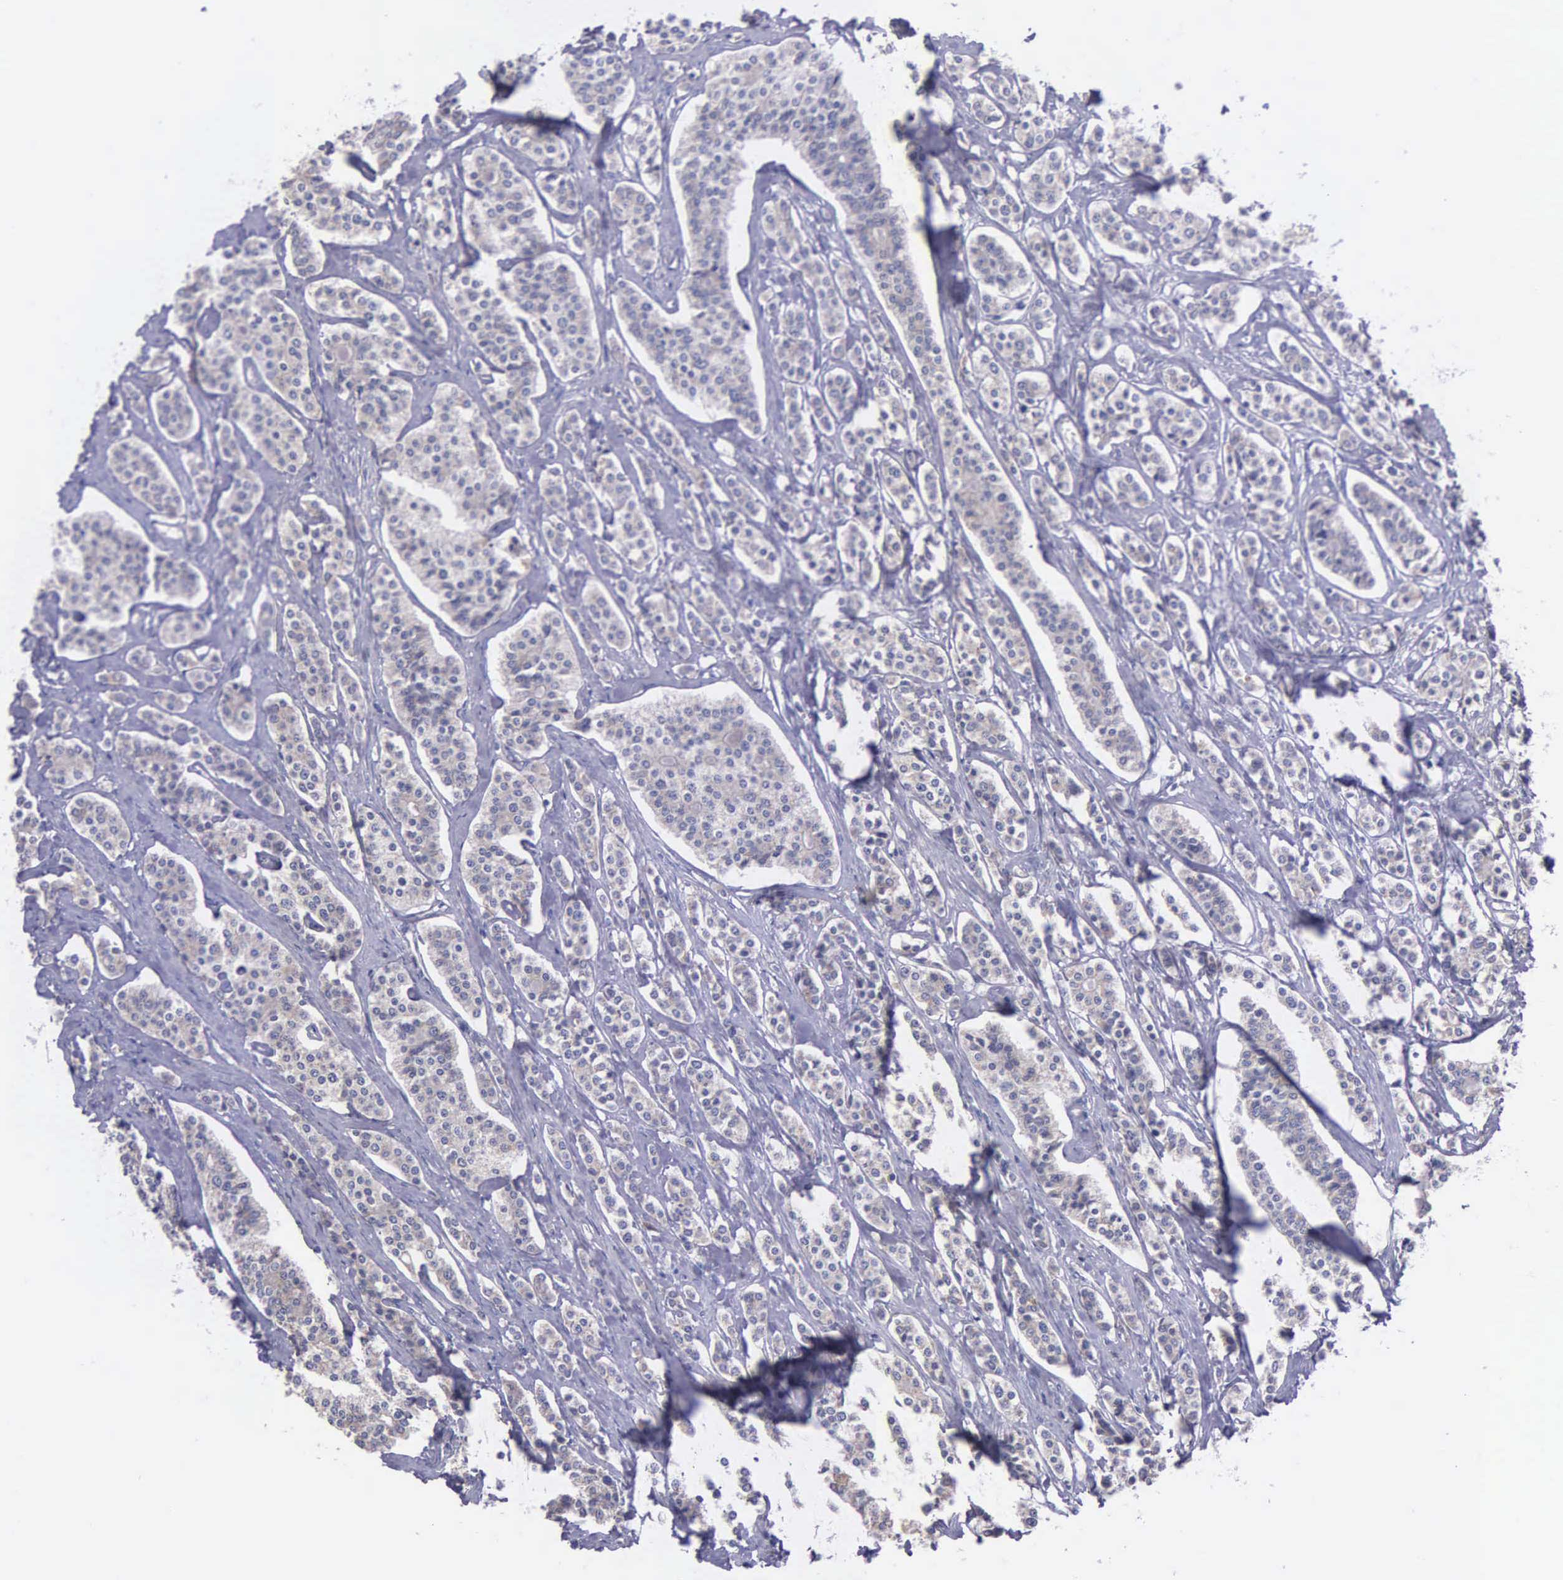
{"staining": {"intensity": "weak", "quantity": ">75%", "location": "cytoplasmic/membranous"}, "tissue": "carcinoid", "cell_type": "Tumor cells", "image_type": "cancer", "snomed": [{"axis": "morphology", "description": "Carcinoid, malignant, NOS"}, {"axis": "topography", "description": "Small intestine"}], "caption": "Brown immunohistochemical staining in carcinoid displays weak cytoplasmic/membranous expression in about >75% of tumor cells.", "gene": "MIA2", "patient": {"sex": "male", "age": 63}}